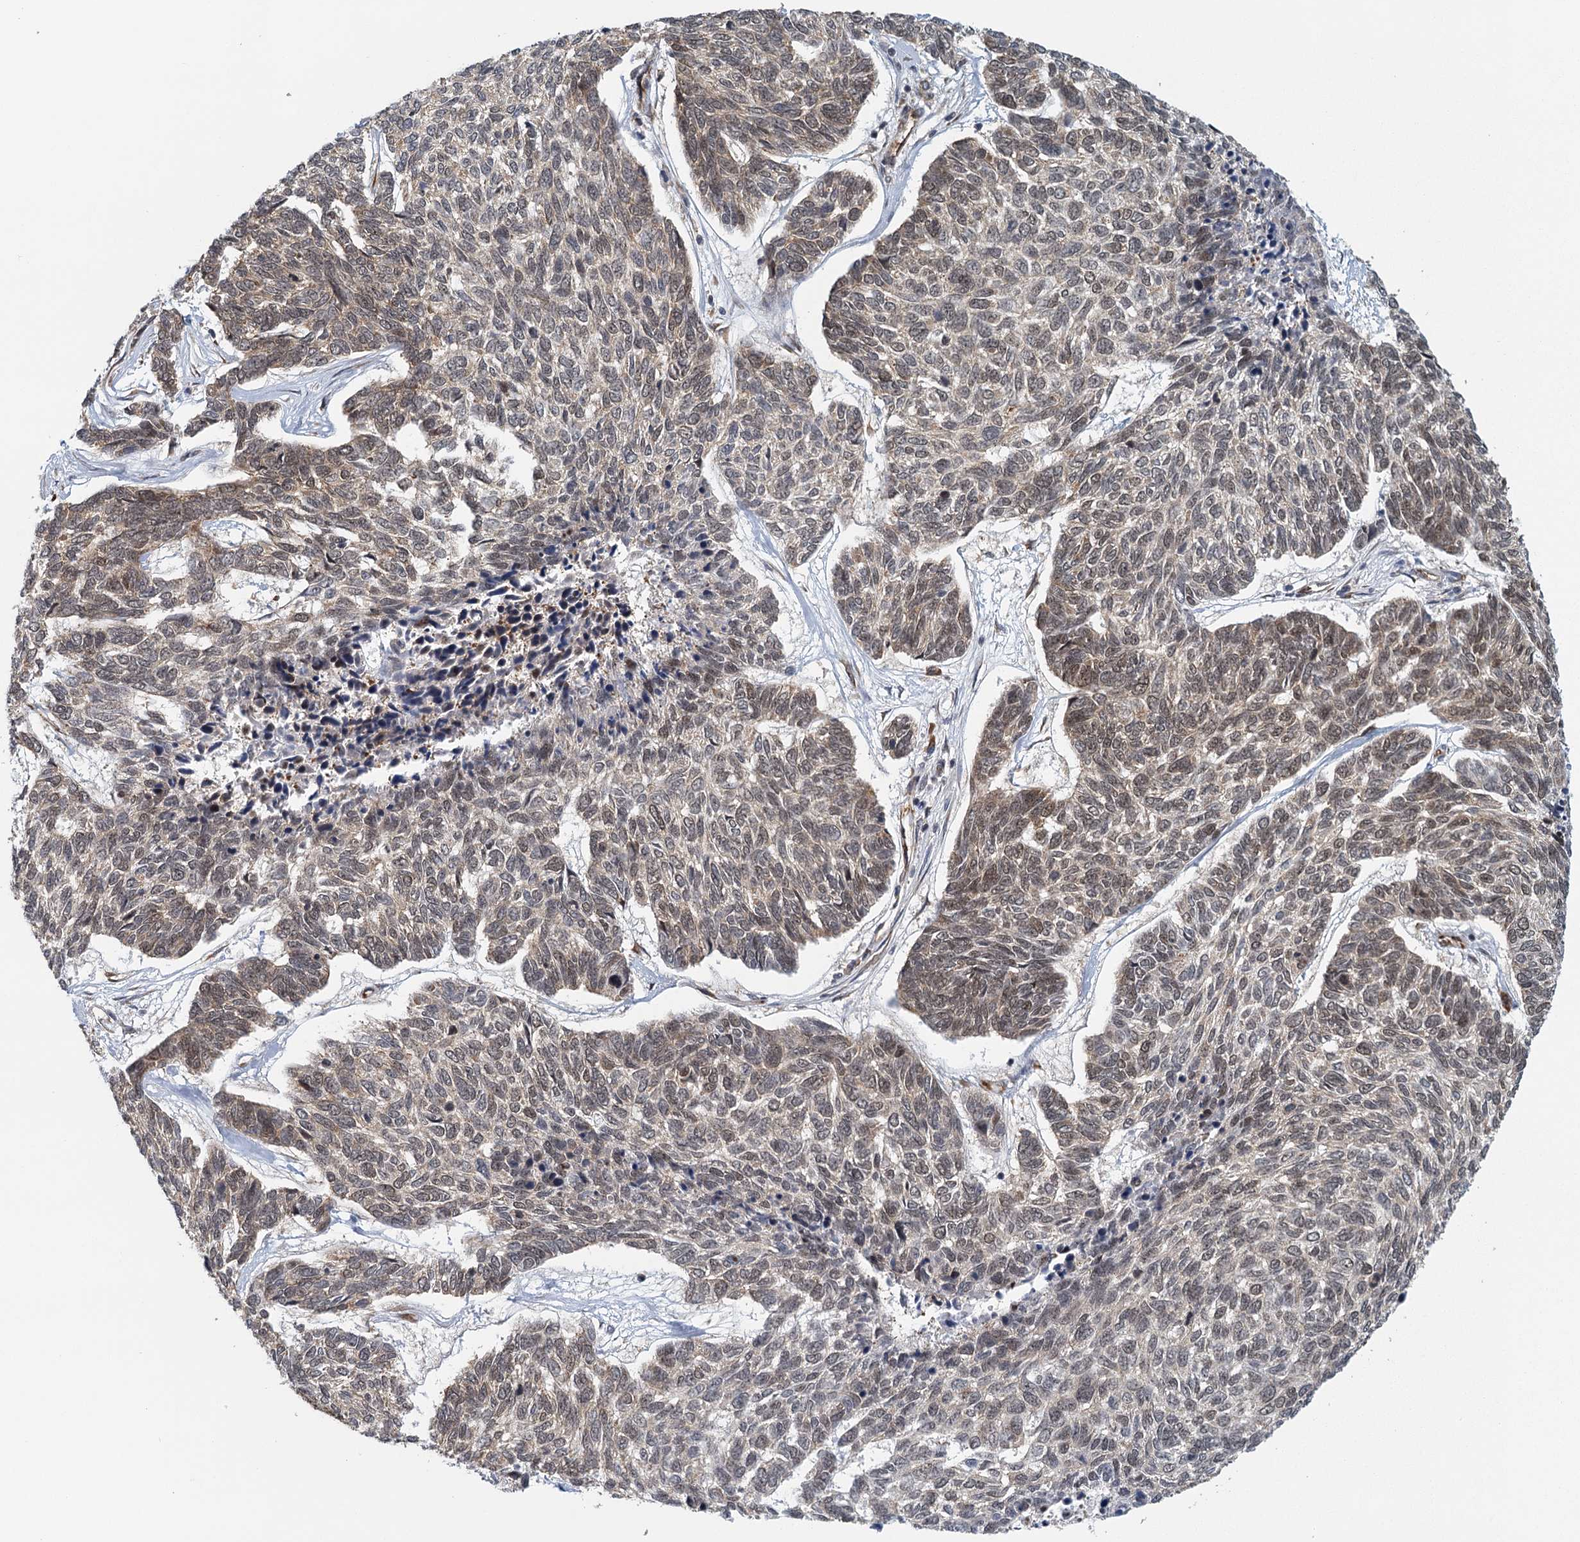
{"staining": {"intensity": "strong", "quantity": "25%-75%", "location": "nuclear"}, "tissue": "skin cancer", "cell_type": "Tumor cells", "image_type": "cancer", "snomed": [{"axis": "morphology", "description": "Basal cell carcinoma"}, {"axis": "topography", "description": "Skin"}], "caption": "Skin basal cell carcinoma stained with immunohistochemistry (IHC) displays strong nuclear staining in about 25%-75% of tumor cells.", "gene": "GPATCH11", "patient": {"sex": "female", "age": 65}}